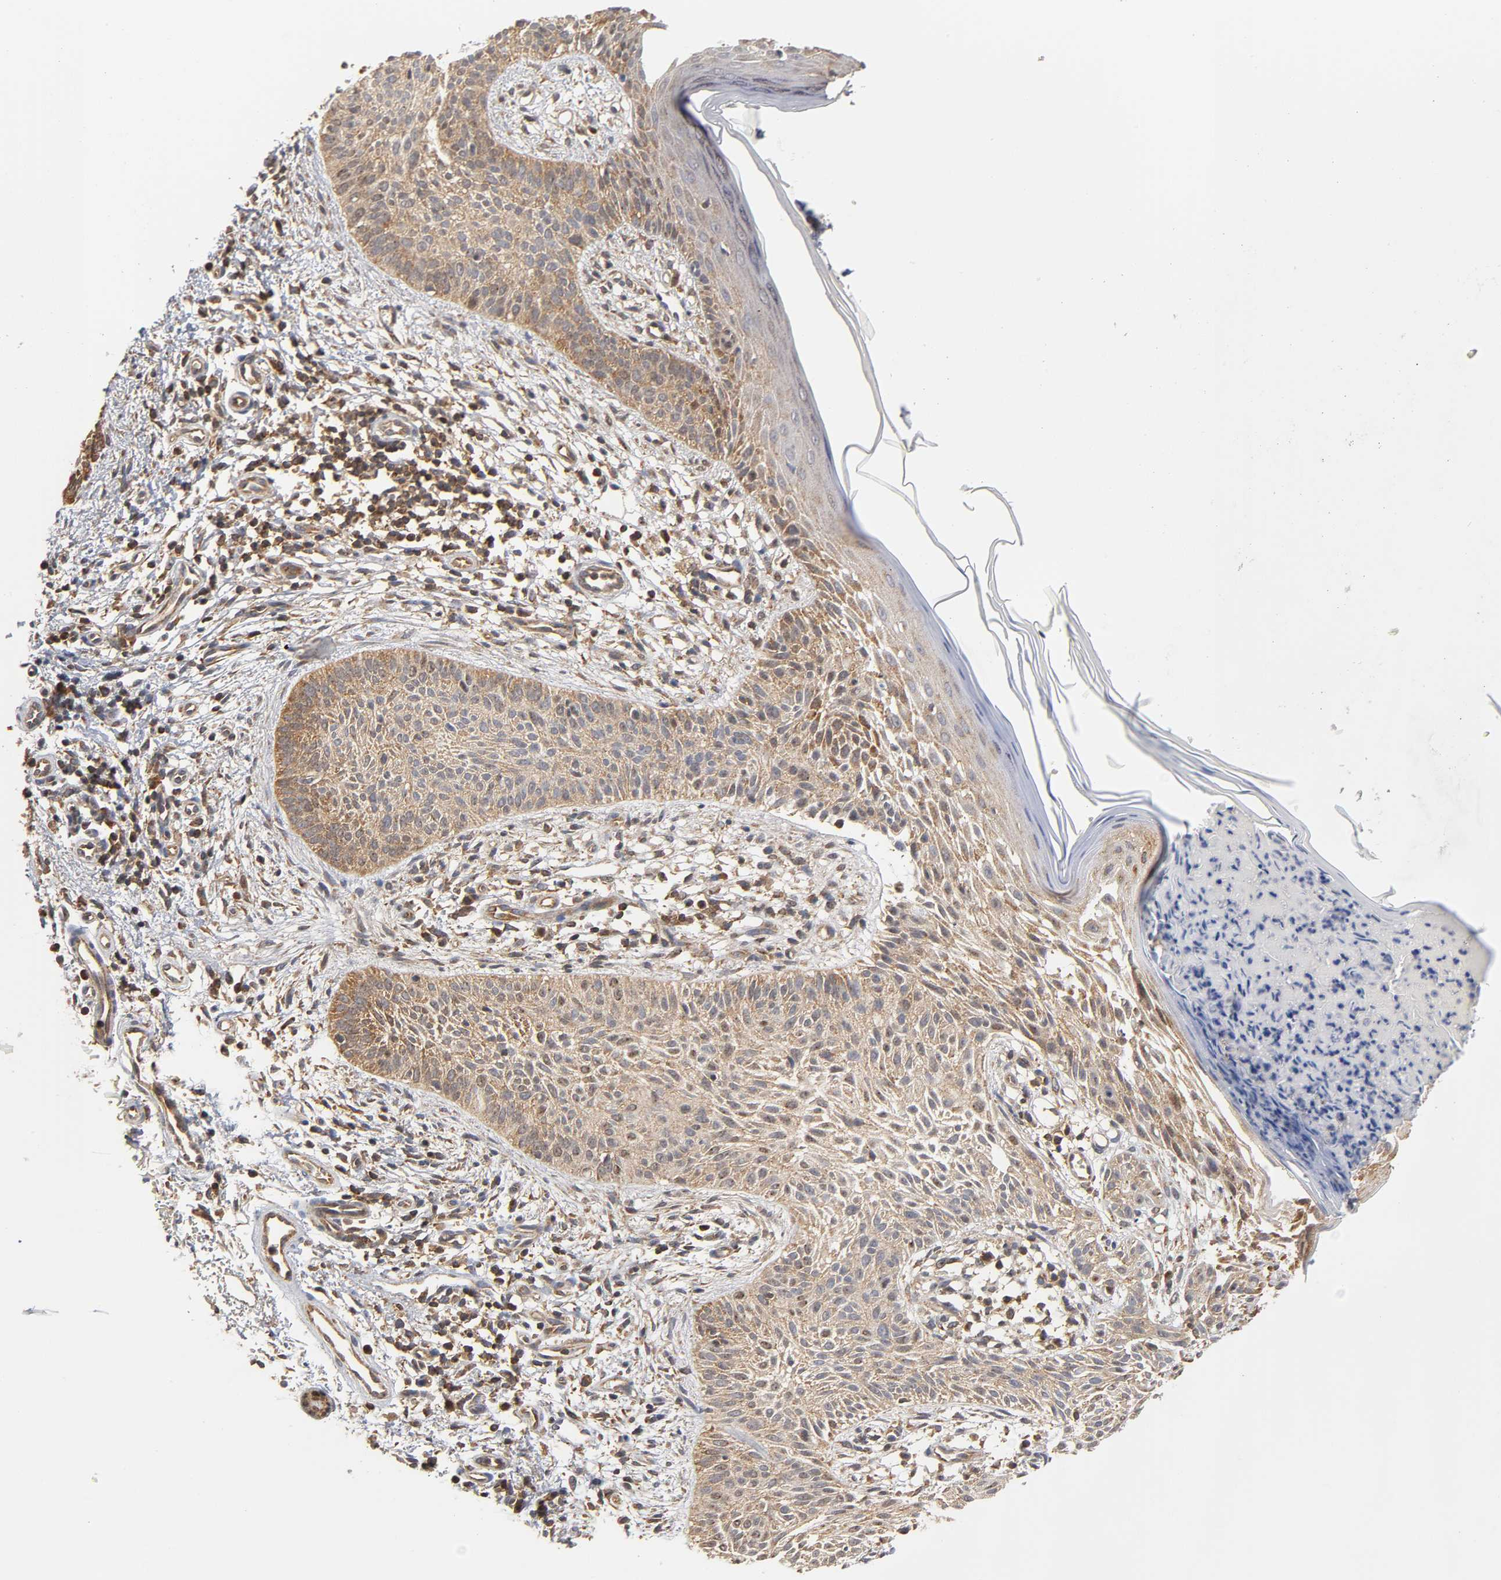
{"staining": {"intensity": "weak", "quantity": ">75%", "location": "cytoplasmic/membranous"}, "tissue": "skin cancer", "cell_type": "Tumor cells", "image_type": "cancer", "snomed": [{"axis": "morphology", "description": "Normal tissue, NOS"}, {"axis": "morphology", "description": "Basal cell carcinoma"}, {"axis": "topography", "description": "Skin"}], "caption": "Immunohistochemical staining of basal cell carcinoma (skin) shows low levels of weak cytoplasmic/membranous protein expression in approximately >75% of tumor cells.", "gene": "PAFAH1B1", "patient": {"sex": "female", "age": 69}}